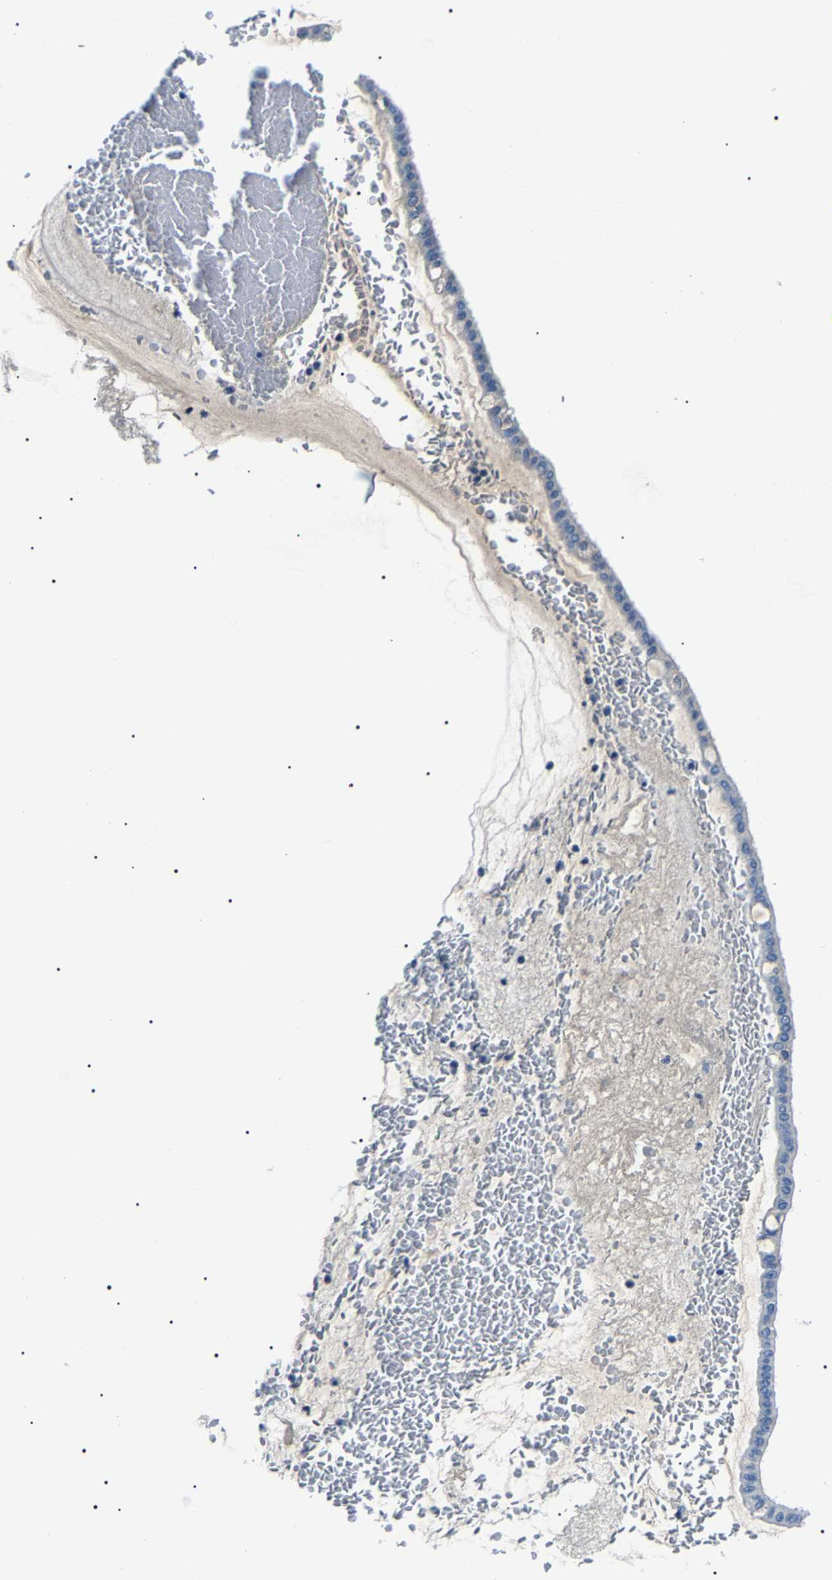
{"staining": {"intensity": "negative", "quantity": "none", "location": "none"}, "tissue": "ovarian cancer", "cell_type": "Tumor cells", "image_type": "cancer", "snomed": [{"axis": "morphology", "description": "Cystadenocarcinoma, mucinous, NOS"}, {"axis": "topography", "description": "Ovary"}], "caption": "Ovarian mucinous cystadenocarcinoma was stained to show a protein in brown. There is no significant positivity in tumor cells.", "gene": "KLK15", "patient": {"sex": "female", "age": 73}}